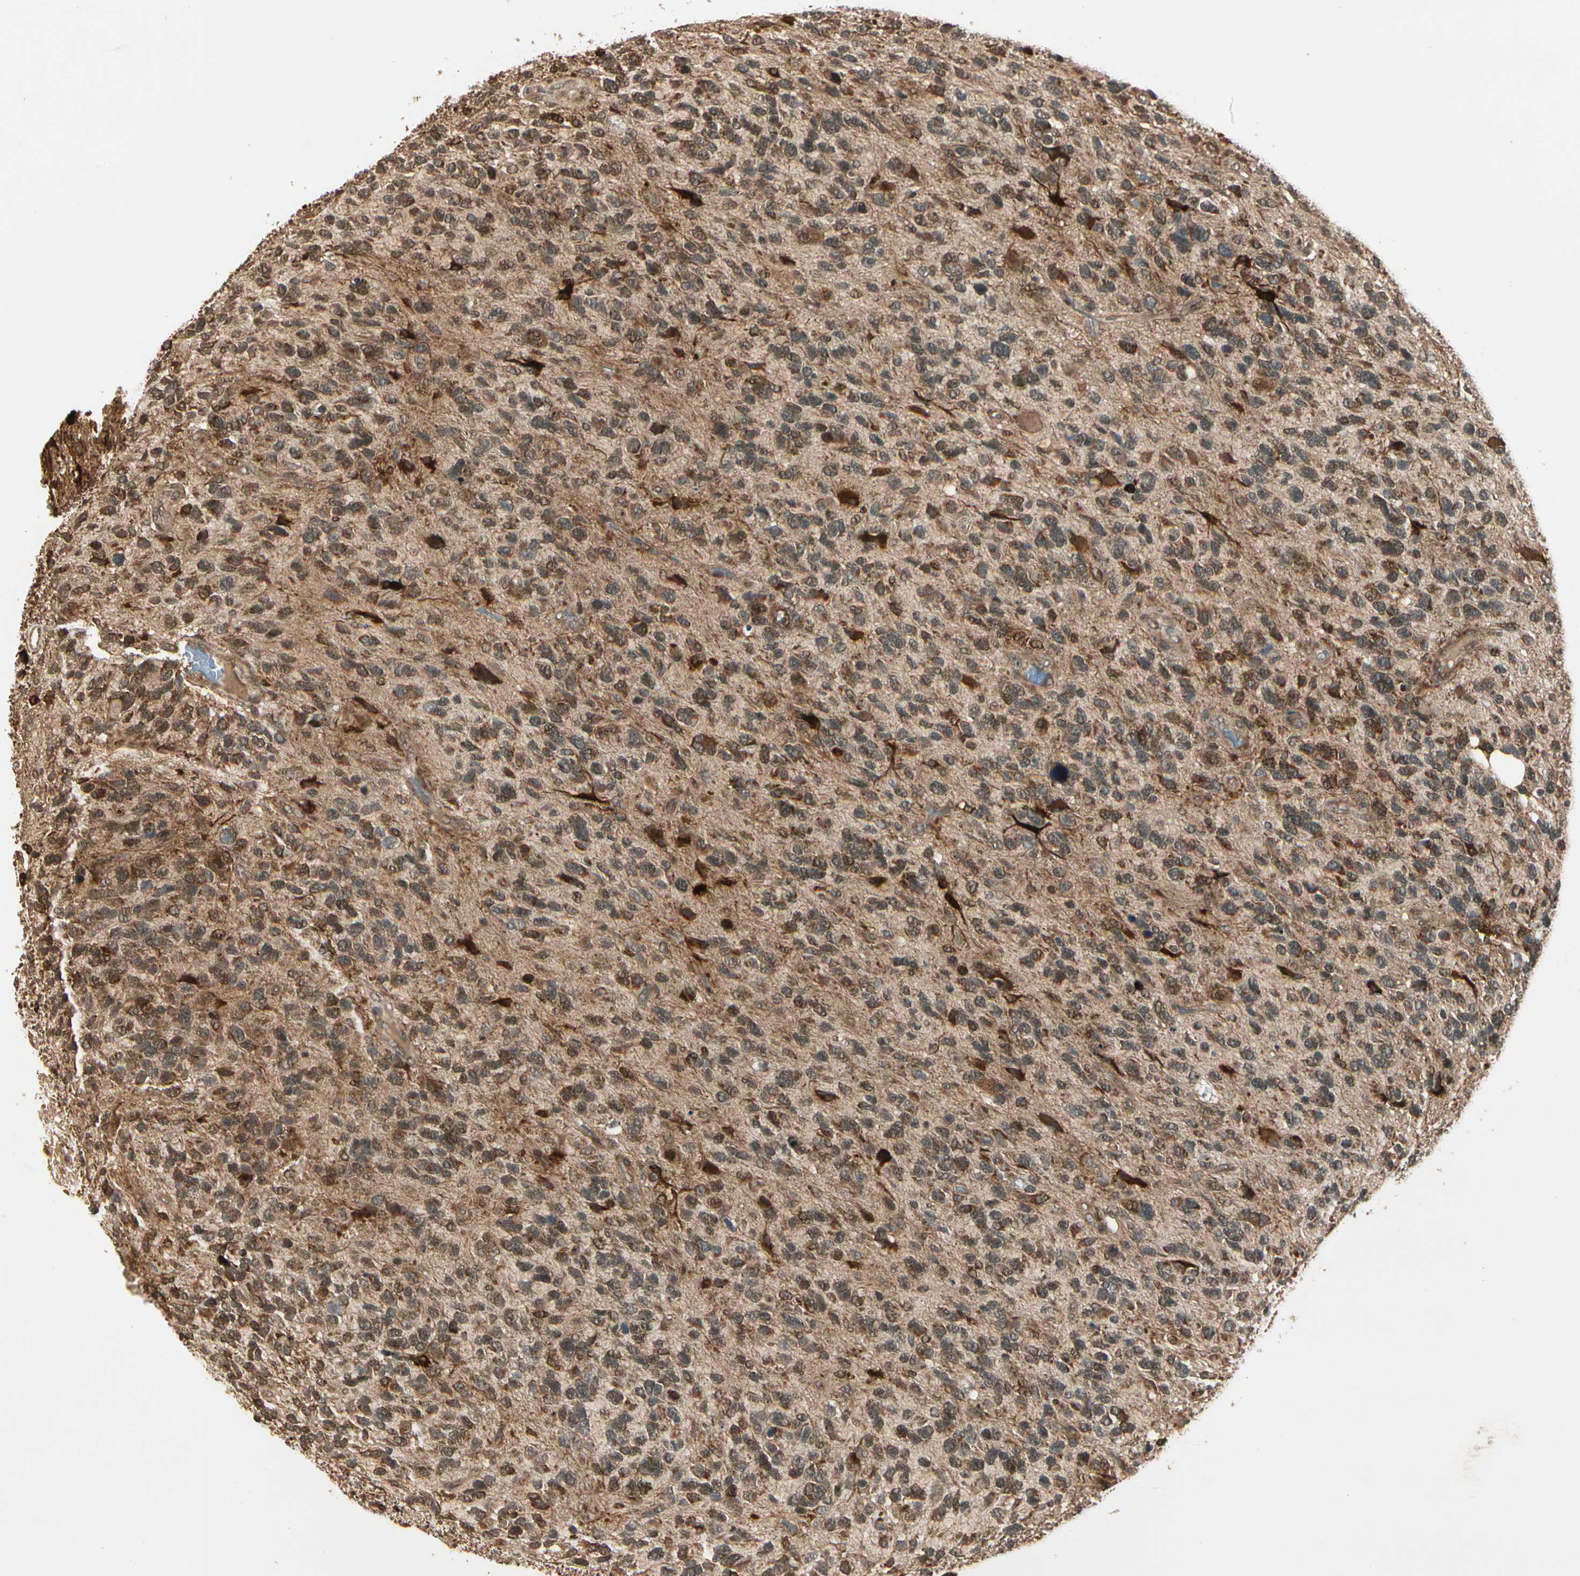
{"staining": {"intensity": "moderate", "quantity": ">75%", "location": "cytoplasmic/membranous"}, "tissue": "glioma", "cell_type": "Tumor cells", "image_type": "cancer", "snomed": [{"axis": "morphology", "description": "Glioma, malignant, High grade"}, {"axis": "topography", "description": "Brain"}], "caption": "Glioma stained with a brown dye displays moderate cytoplasmic/membranous positive positivity in about >75% of tumor cells.", "gene": "GLUL", "patient": {"sex": "female", "age": 58}}